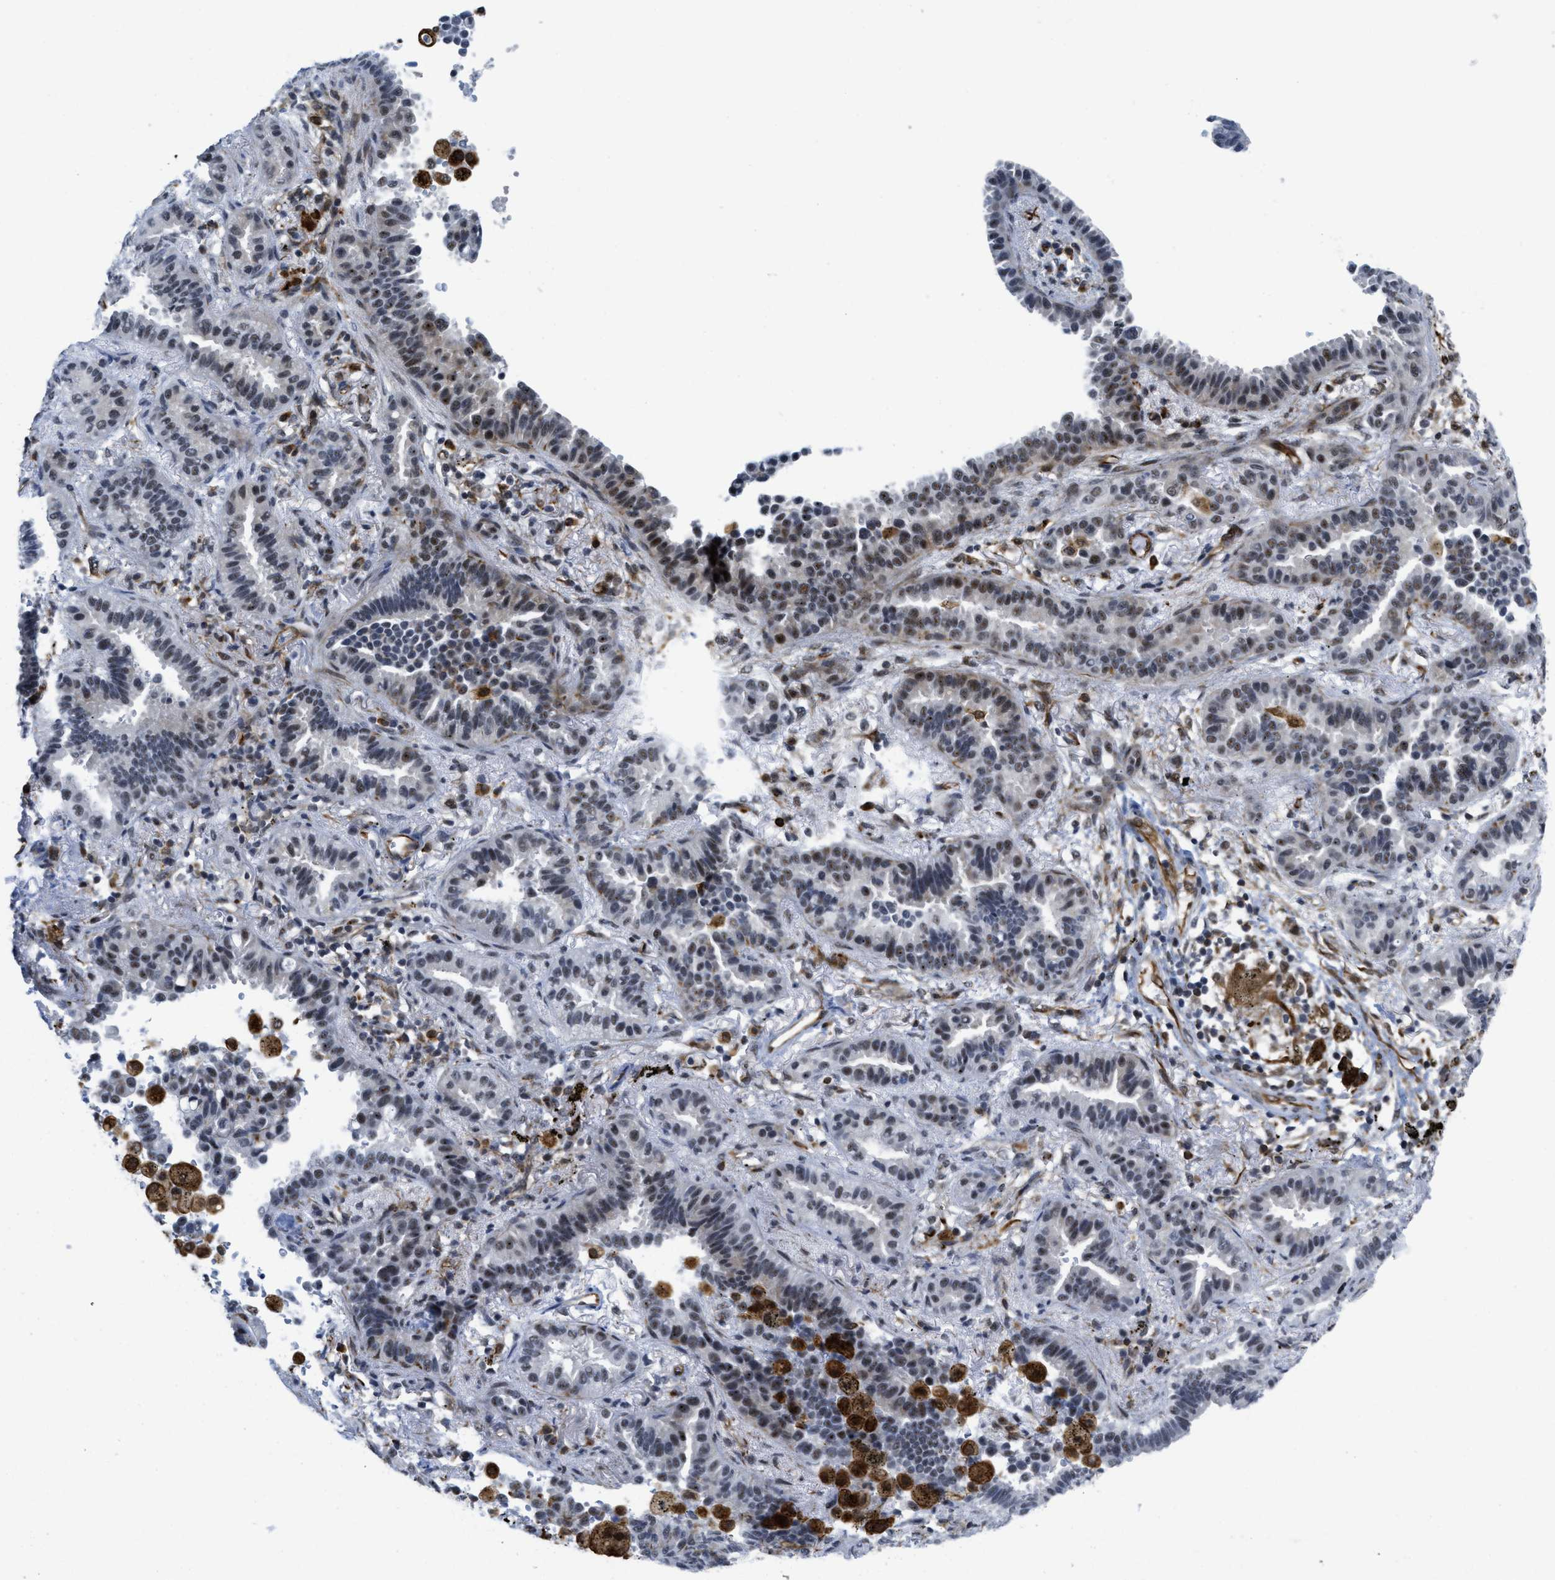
{"staining": {"intensity": "weak", "quantity": "25%-75%", "location": "nuclear"}, "tissue": "lung cancer", "cell_type": "Tumor cells", "image_type": "cancer", "snomed": [{"axis": "morphology", "description": "Normal tissue, NOS"}, {"axis": "morphology", "description": "Adenocarcinoma, NOS"}, {"axis": "topography", "description": "Lung"}], "caption": "Immunohistochemistry (IHC) of human lung cancer displays low levels of weak nuclear expression in about 25%-75% of tumor cells.", "gene": "LRRC8B", "patient": {"sex": "male", "age": 59}}